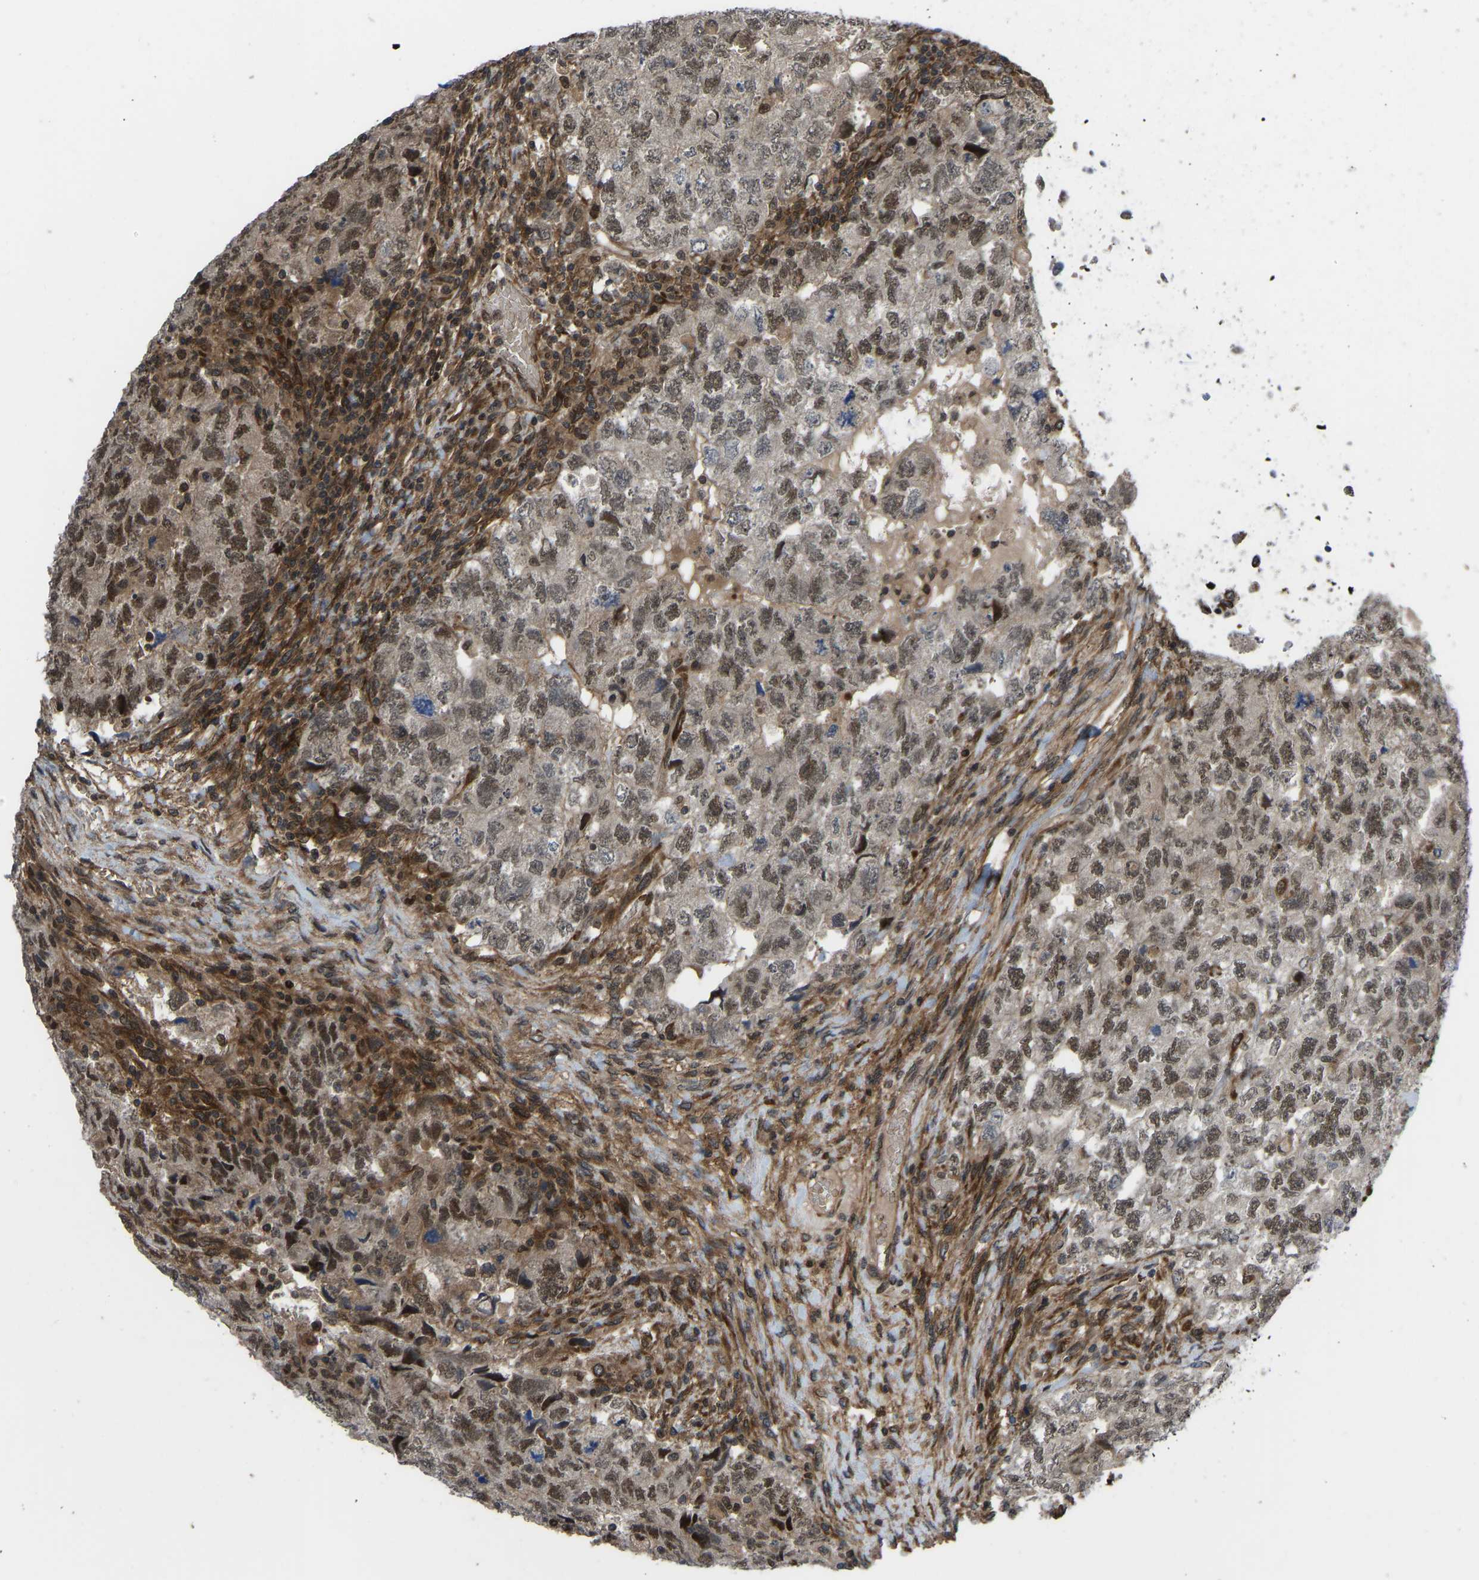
{"staining": {"intensity": "moderate", "quantity": ">75%", "location": "cytoplasmic/membranous,nuclear"}, "tissue": "testis cancer", "cell_type": "Tumor cells", "image_type": "cancer", "snomed": [{"axis": "morphology", "description": "Carcinoma, Embryonal, NOS"}, {"axis": "topography", "description": "Testis"}], "caption": "The photomicrograph demonstrates staining of testis embryonal carcinoma, revealing moderate cytoplasmic/membranous and nuclear protein expression (brown color) within tumor cells.", "gene": "CYP7B1", "patient": {"sex": "male", "age": 36}}